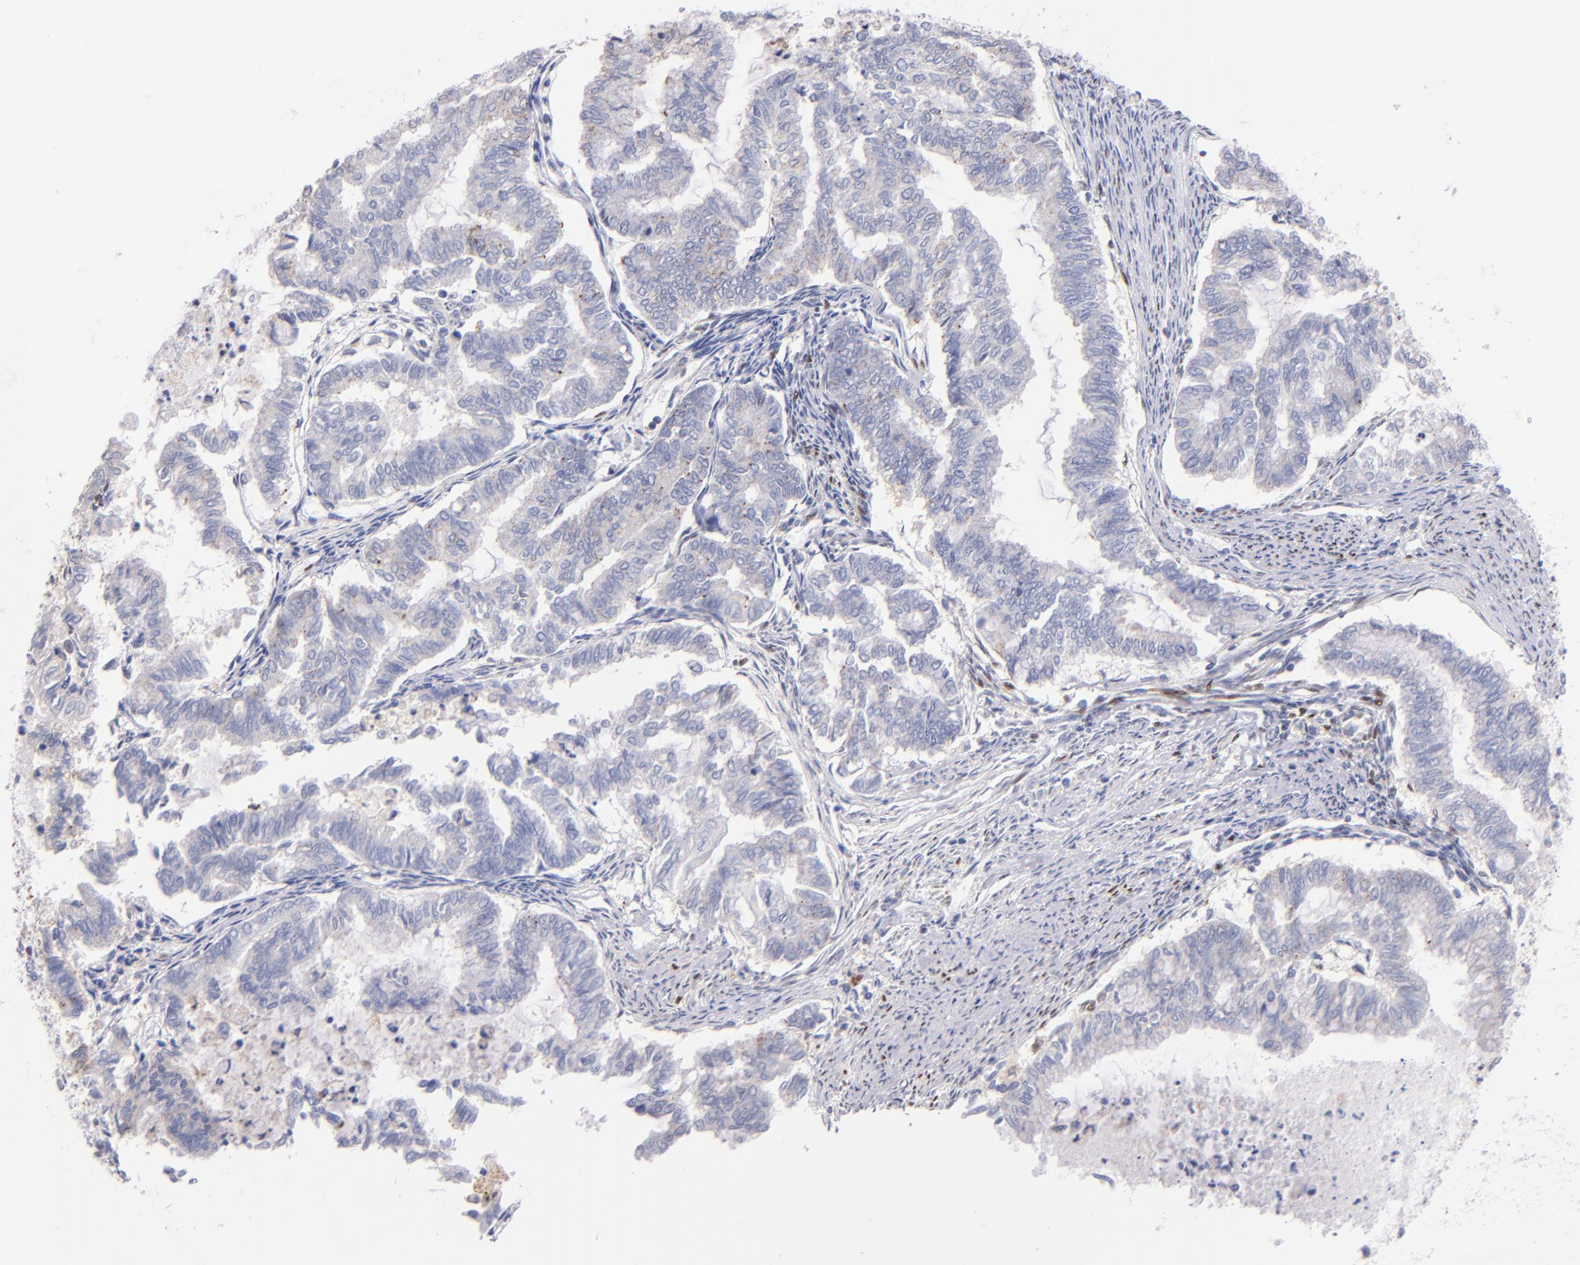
{"staining": {"intensity": "negative", "quantity": "none", "location": "none"}, "tissue": "endometrial cancer", "cell_type": "Tumor cells", "image_type": "cancer", "snomed": [{"axis": "morphology", "description": "Adenocarcinoma, NOS"}, {"axis": "topography", "description": "Endometrium"}], "caption": "Immunohistochemical staining of human adenocarcinoma (endometrial) displays no significant positivity in tumor cells.", "gene": "SRF", "patient": {"sex": "female", "age": 79}}